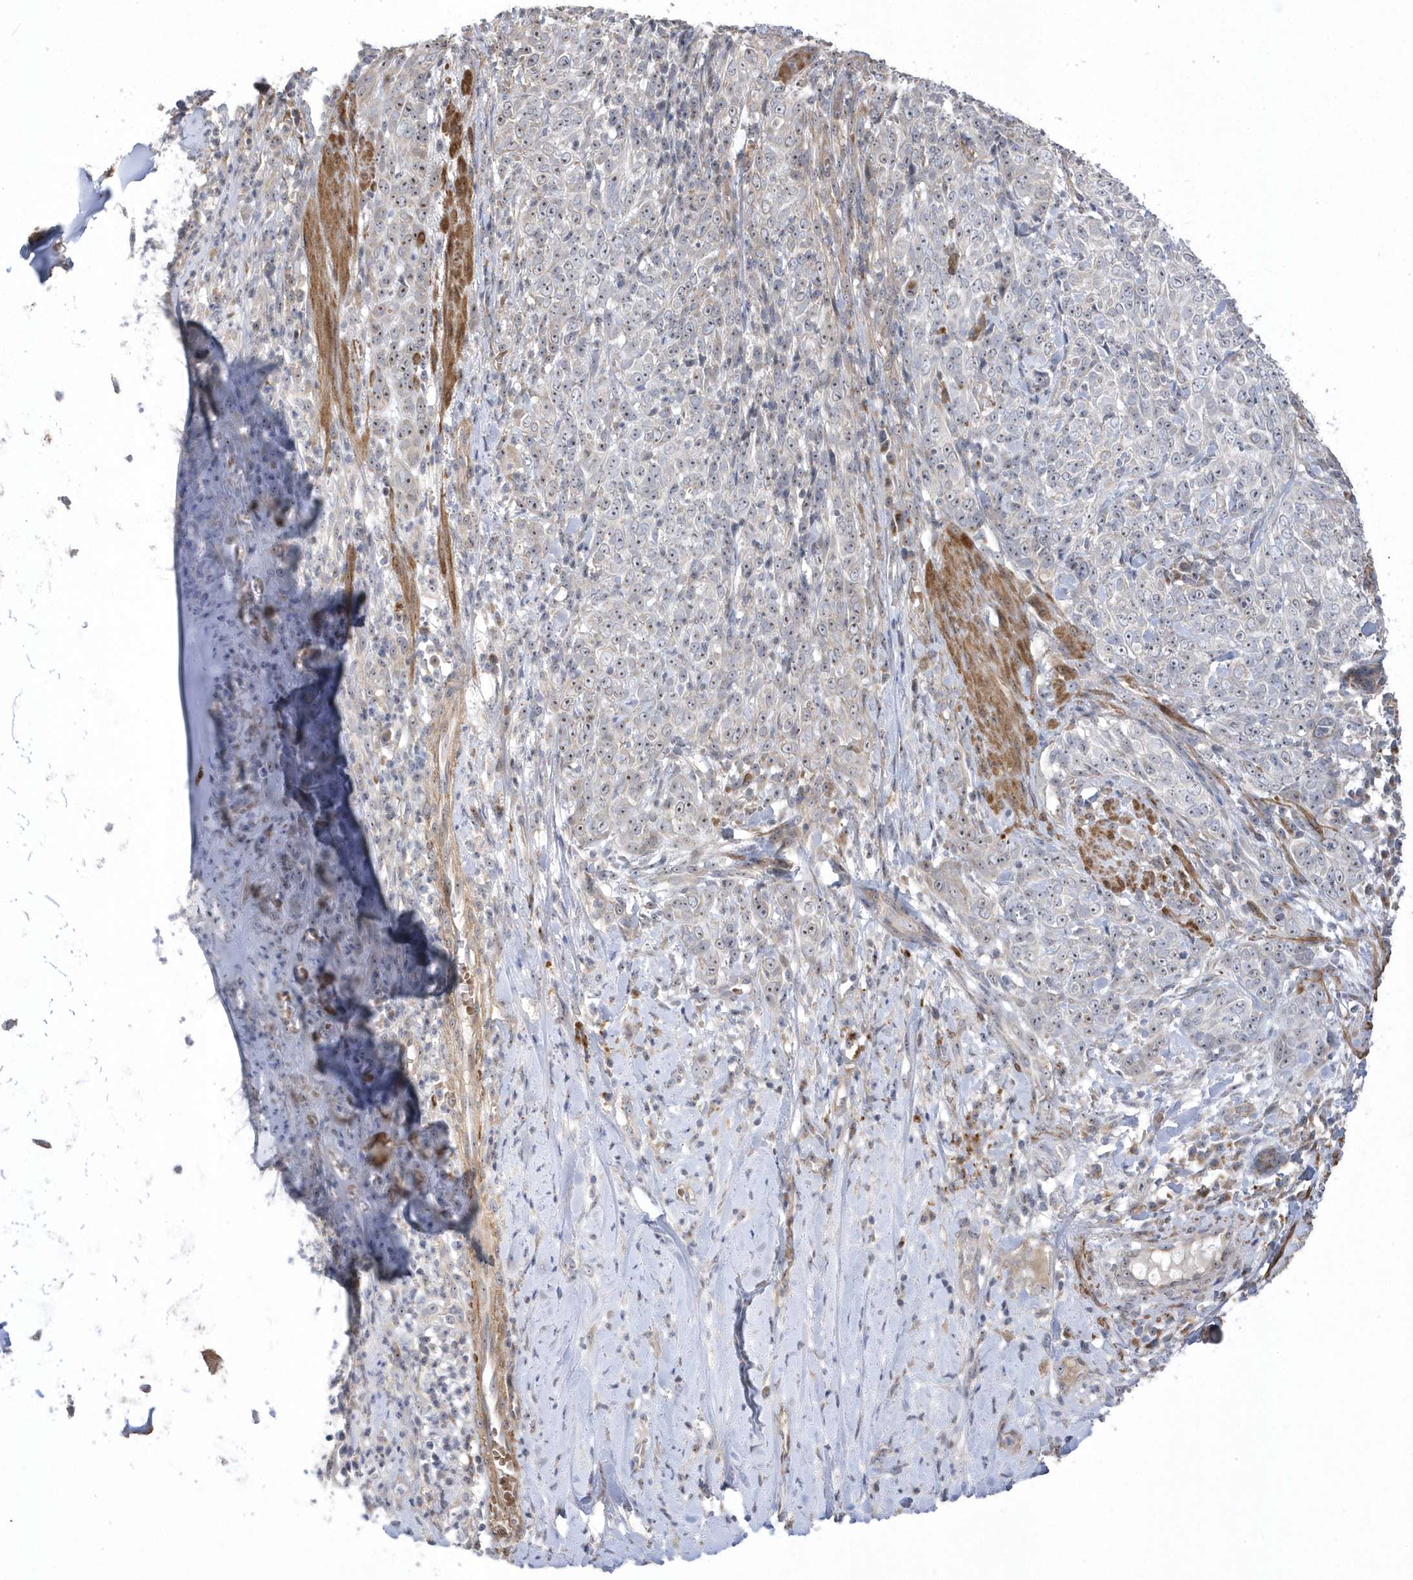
{"staining": {"intensity": "moderate", "quantity": ">75%", "location": "cytoplasmic/membranous"}, "tissue": "adipose tissue", "cell_type": "Adipocytes", "image_type": "normal", "snomed": [{"axis": "morphology", "description": "Normal tissue, NOS"}, {"axis": "morphology", "description": "Basal cell carcinoma"}, {"axis": "topography", "description": "Cartilage tissue"}, {"axis": "topography", "description": "Nasopharynx"}, {"axis": "topography", "description": "Oral tissue"}], "caption": "Protein analysis of benign adipose tissue shows moderate cytoplasmic/membranous staining in approximately >75% of adipocytes.", "gene": "GTPBP6", "patient": {"sex": "female", "age": 77}}